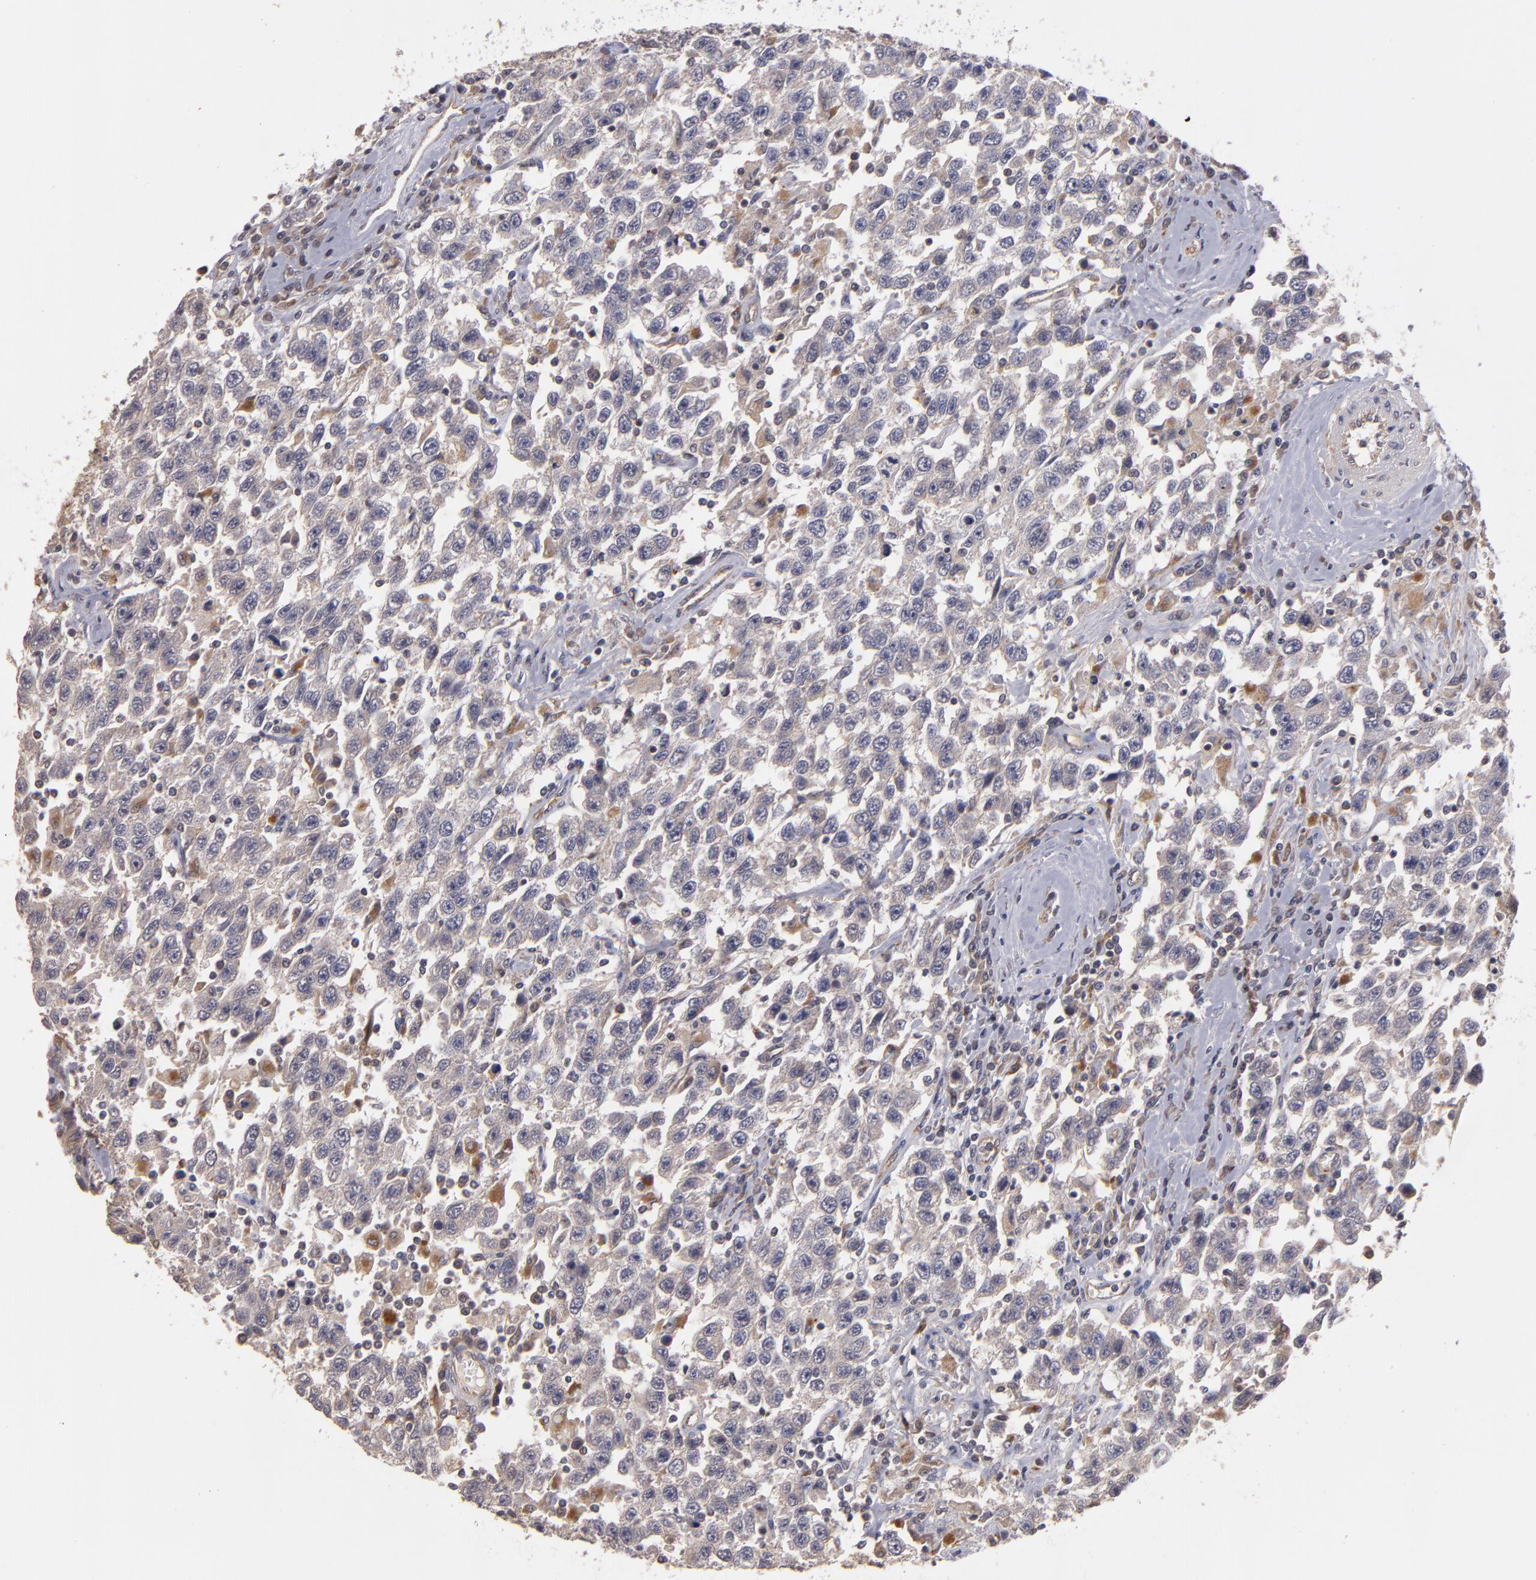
{"staining": {"intensity": "weak", "quantity": ">75%", "location": "cytoplasmic/membranous"}, "tissue": "testis cancer", "cell_type": "Tumor cells", "image_type": "cancer", "snomed": [{"axis": "morphology", "description": "Seminoma, NOS"}, {"axis": "topography", "description": "Testis"}], "caption": "Human seminoma (testis) stained with a protein marker exhibits weak staining in tumor cells.", "gene": "CTSO", "patient": {"sex": "male", "age": 41}}